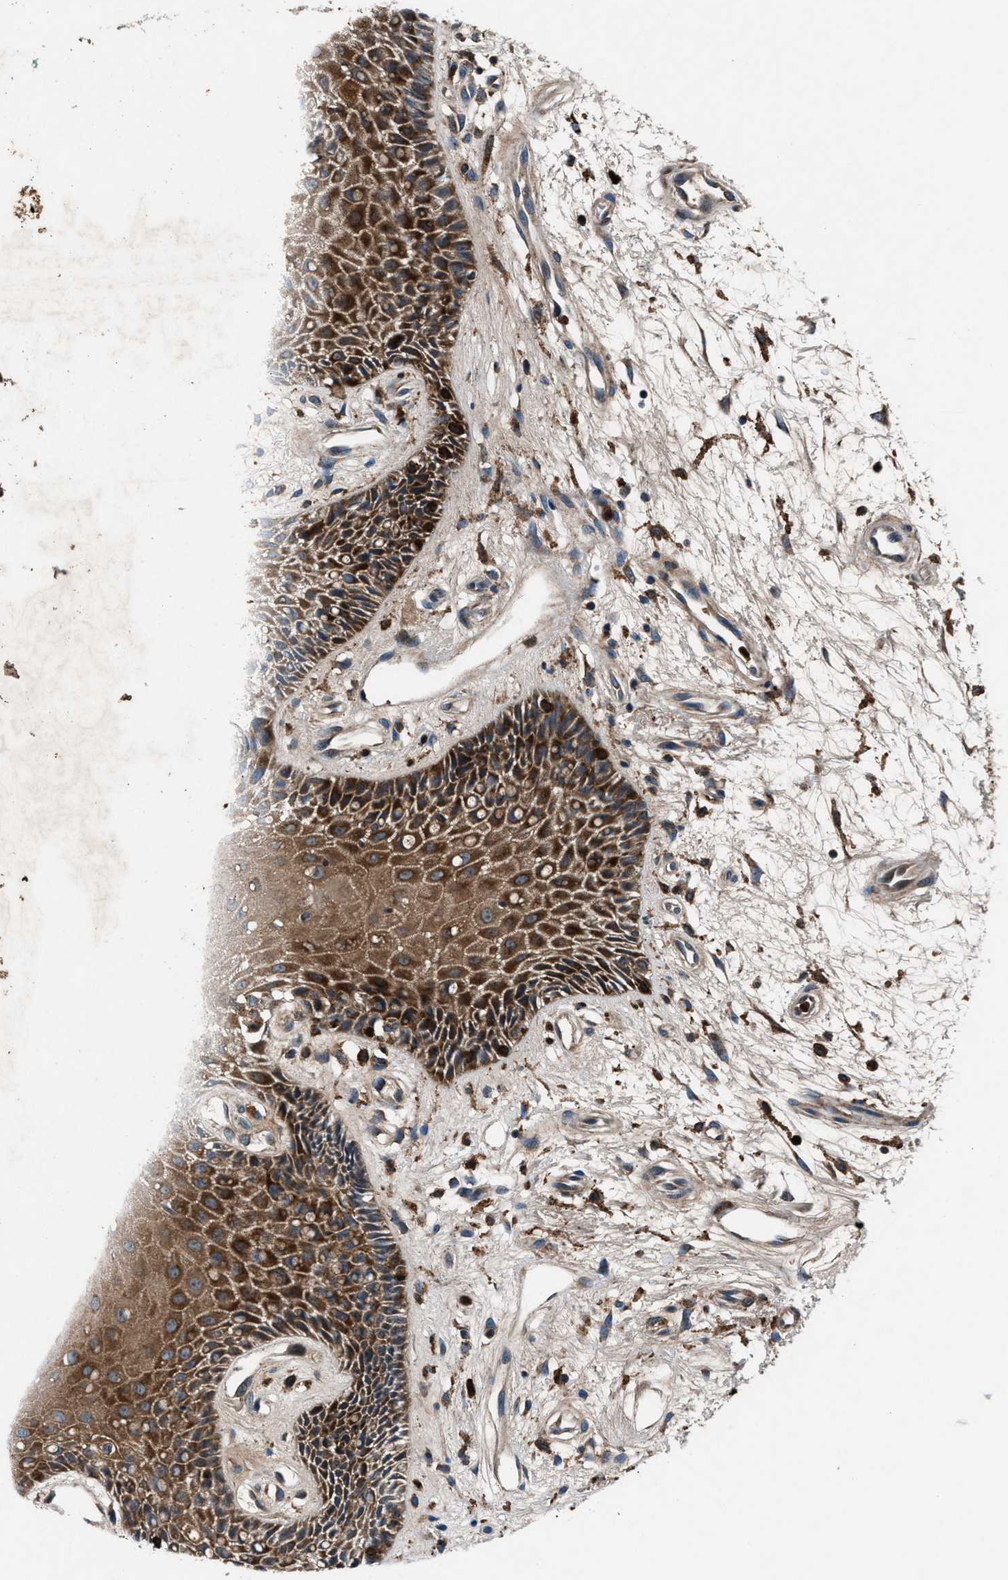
{"staining": {"intensity": "strong", "quantity": ">75%", "location": "cytoplasmic/membranous"}, "tissue": "oral mucosa", "cell_type": "Squamous epithelial cells", "image_type": "normal", "snomed": [{"axis": "morphology", "description": "Normal tissue, NOS"}, {"axis": "morphology", "description": "Squamous cell carcinoma, NOS"}, {"axis": "topography", "description": "Skeletal muscle"}, {"axis": "topography", "description": "Oral tissue"}, {"axis": "topography", "description": "Head-Neck"}], "caption": "Immunohistochemistry (DAB (3,3'-diaminobenzidine)) staining of unremarkable oral mucosa exhibits strong cytoplasmic/membranous protein expression in approximately >75% of squamous epithelial cells.", "gene": "FAM221A", "patient": {"sex": "female", "age": 84}}